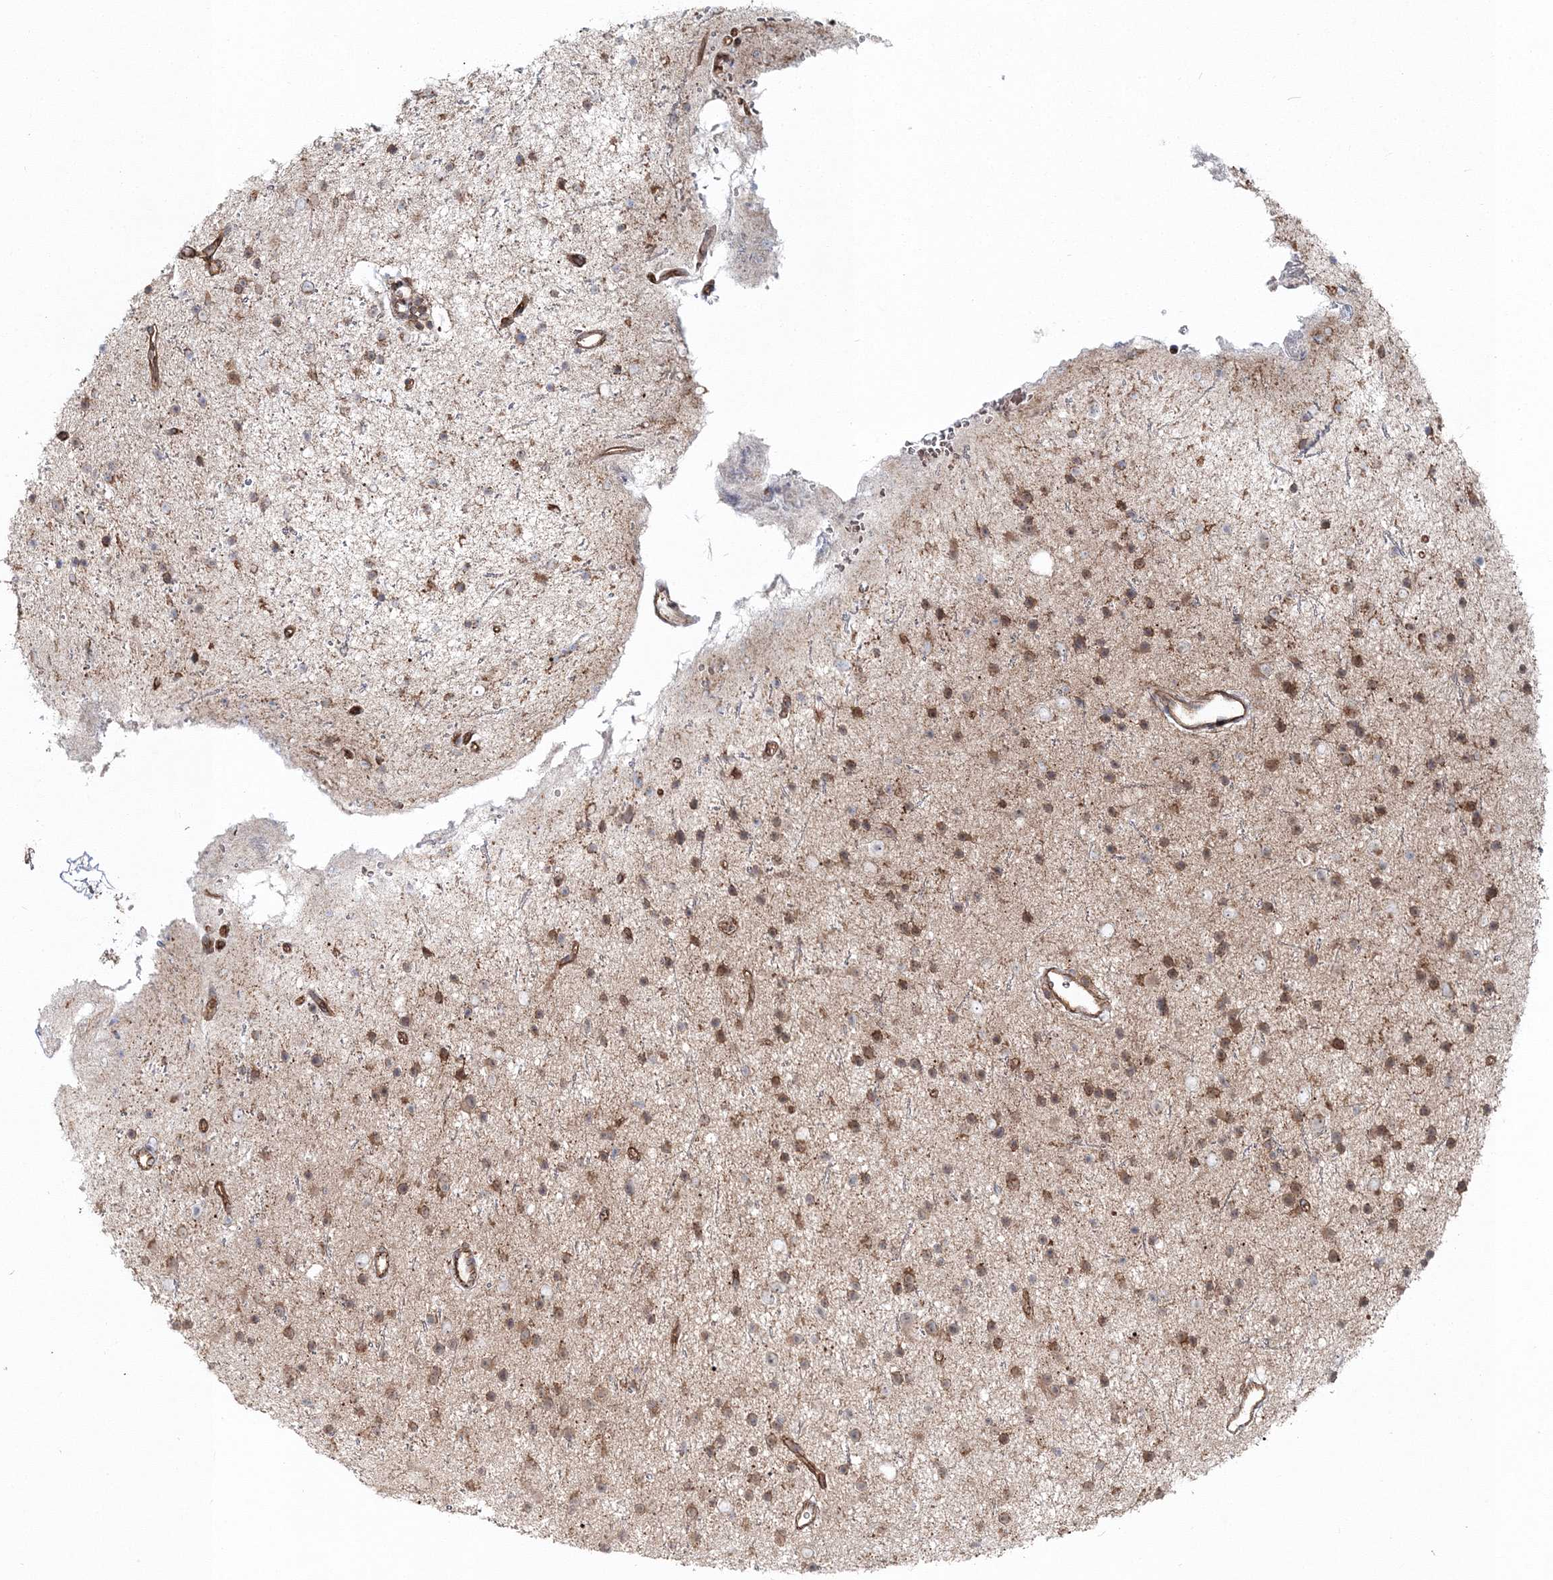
{"staining": {"intensity": "moderate", "quantity": ">75%", "location": "cytoplasmic/membranous"}, "tissue": "glioma", "cell_type": "Tumor cells", "image_type": "cancer", "snomed": [{"axis": "morphology", "description": "Glioma, malignant, Low grade"}, {"axis": "topography", "description": "Cerebral cortex"}], "caption": "This is a micrograph of immunohistochemistry staining of malignant low-grade glioma, which shows moderate expression in the cytoplasmic/membranous of tumor cells.", "gene": "PCBD2", "patient": {"sex": "female", "age": 39}}